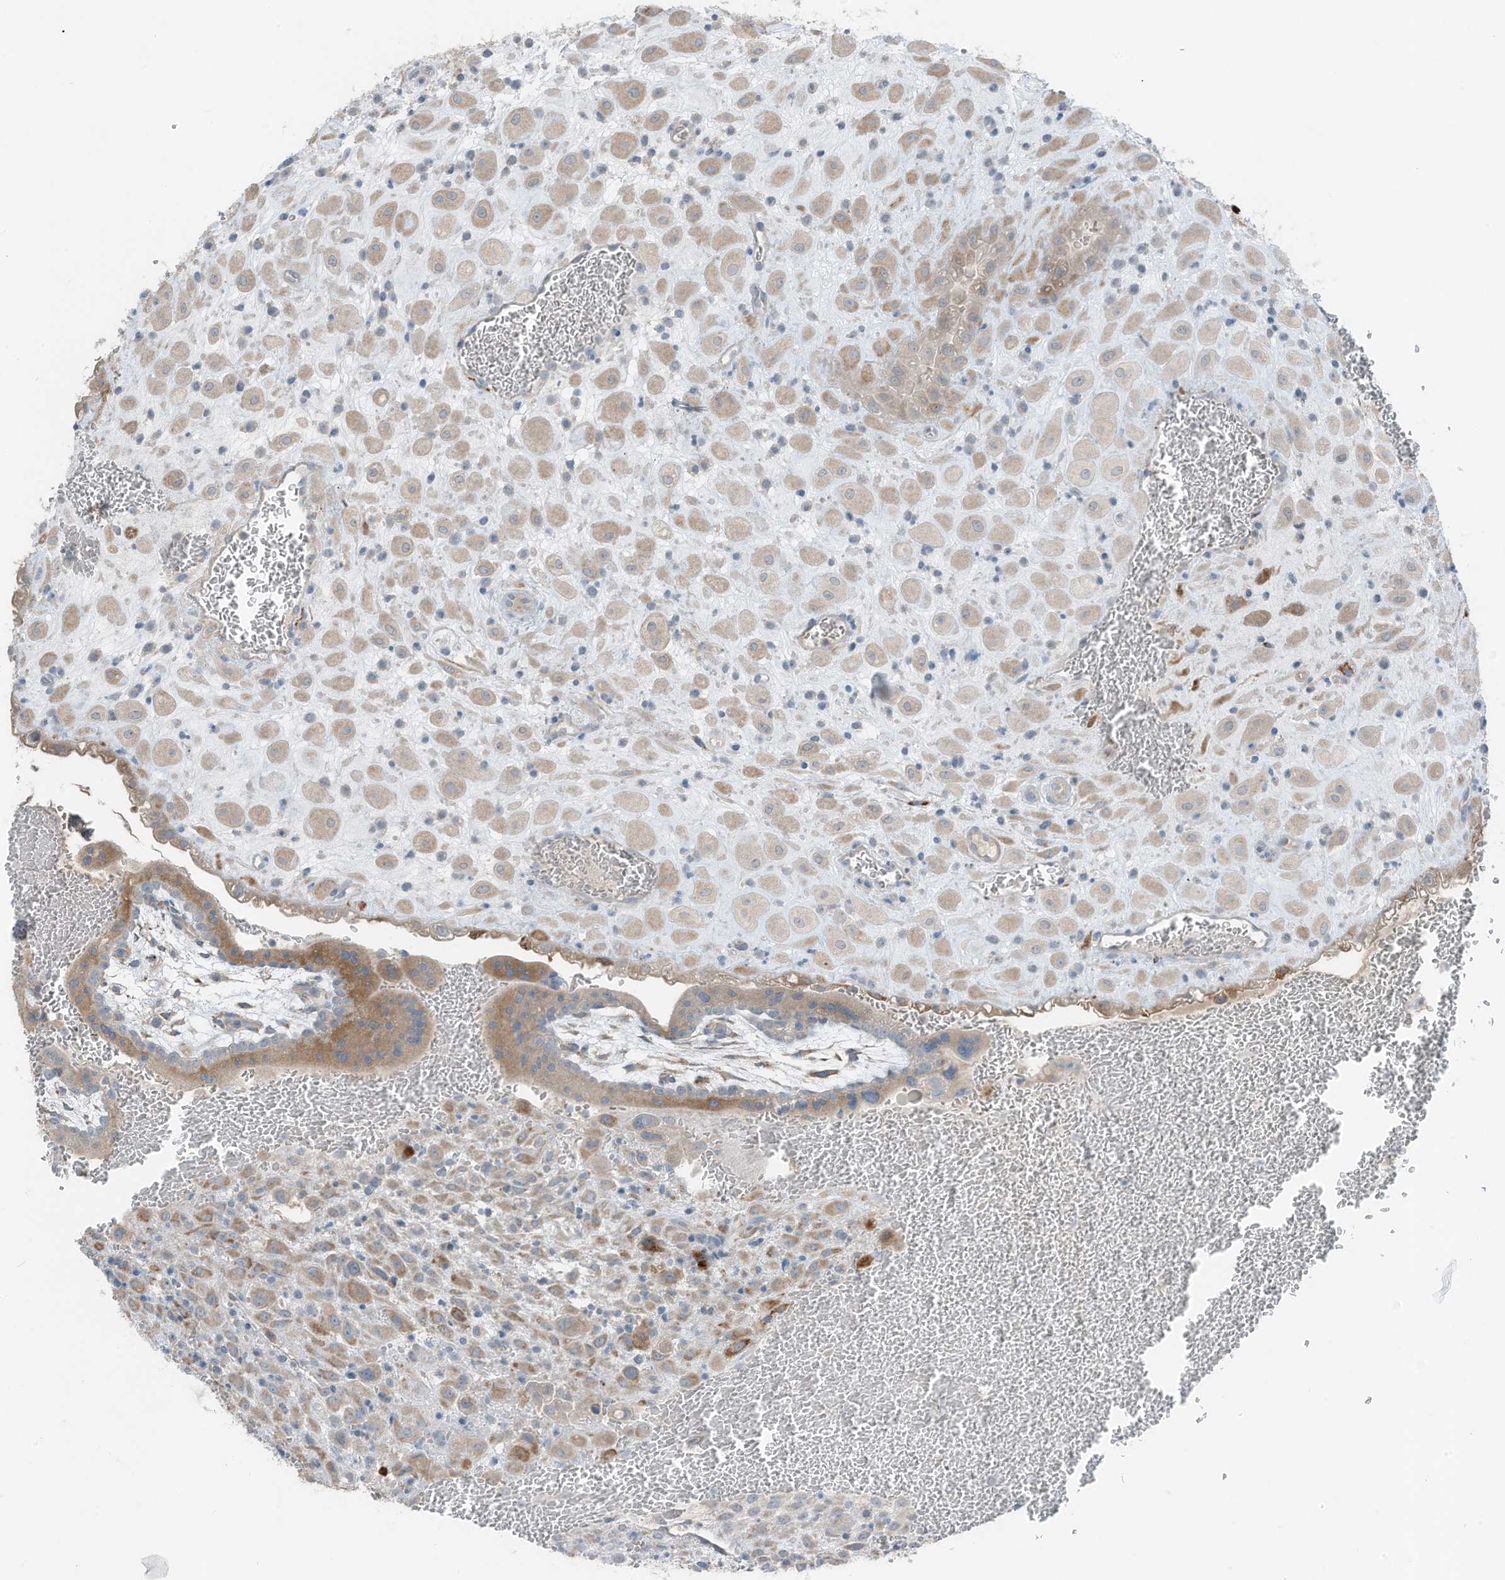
{"staining": {"intensity": "weak", "quantity": "<25%", "location": "cytoplasmic/membranous"}, "tissue": "placenta", "cell_type": "Decidual cells", "image_type": "normal", "snomed": [{"axis": "morphology", "description": "Normal tissue, NOS"}, {"axis": "topography", "description": "Placenta"}], "caption": "The immunohistochemistry (IHC) image has no significant expression in decidual cells of placenta.", "gene": "ARHGEF33", "patient": {"sex": "female", "age": 35}}